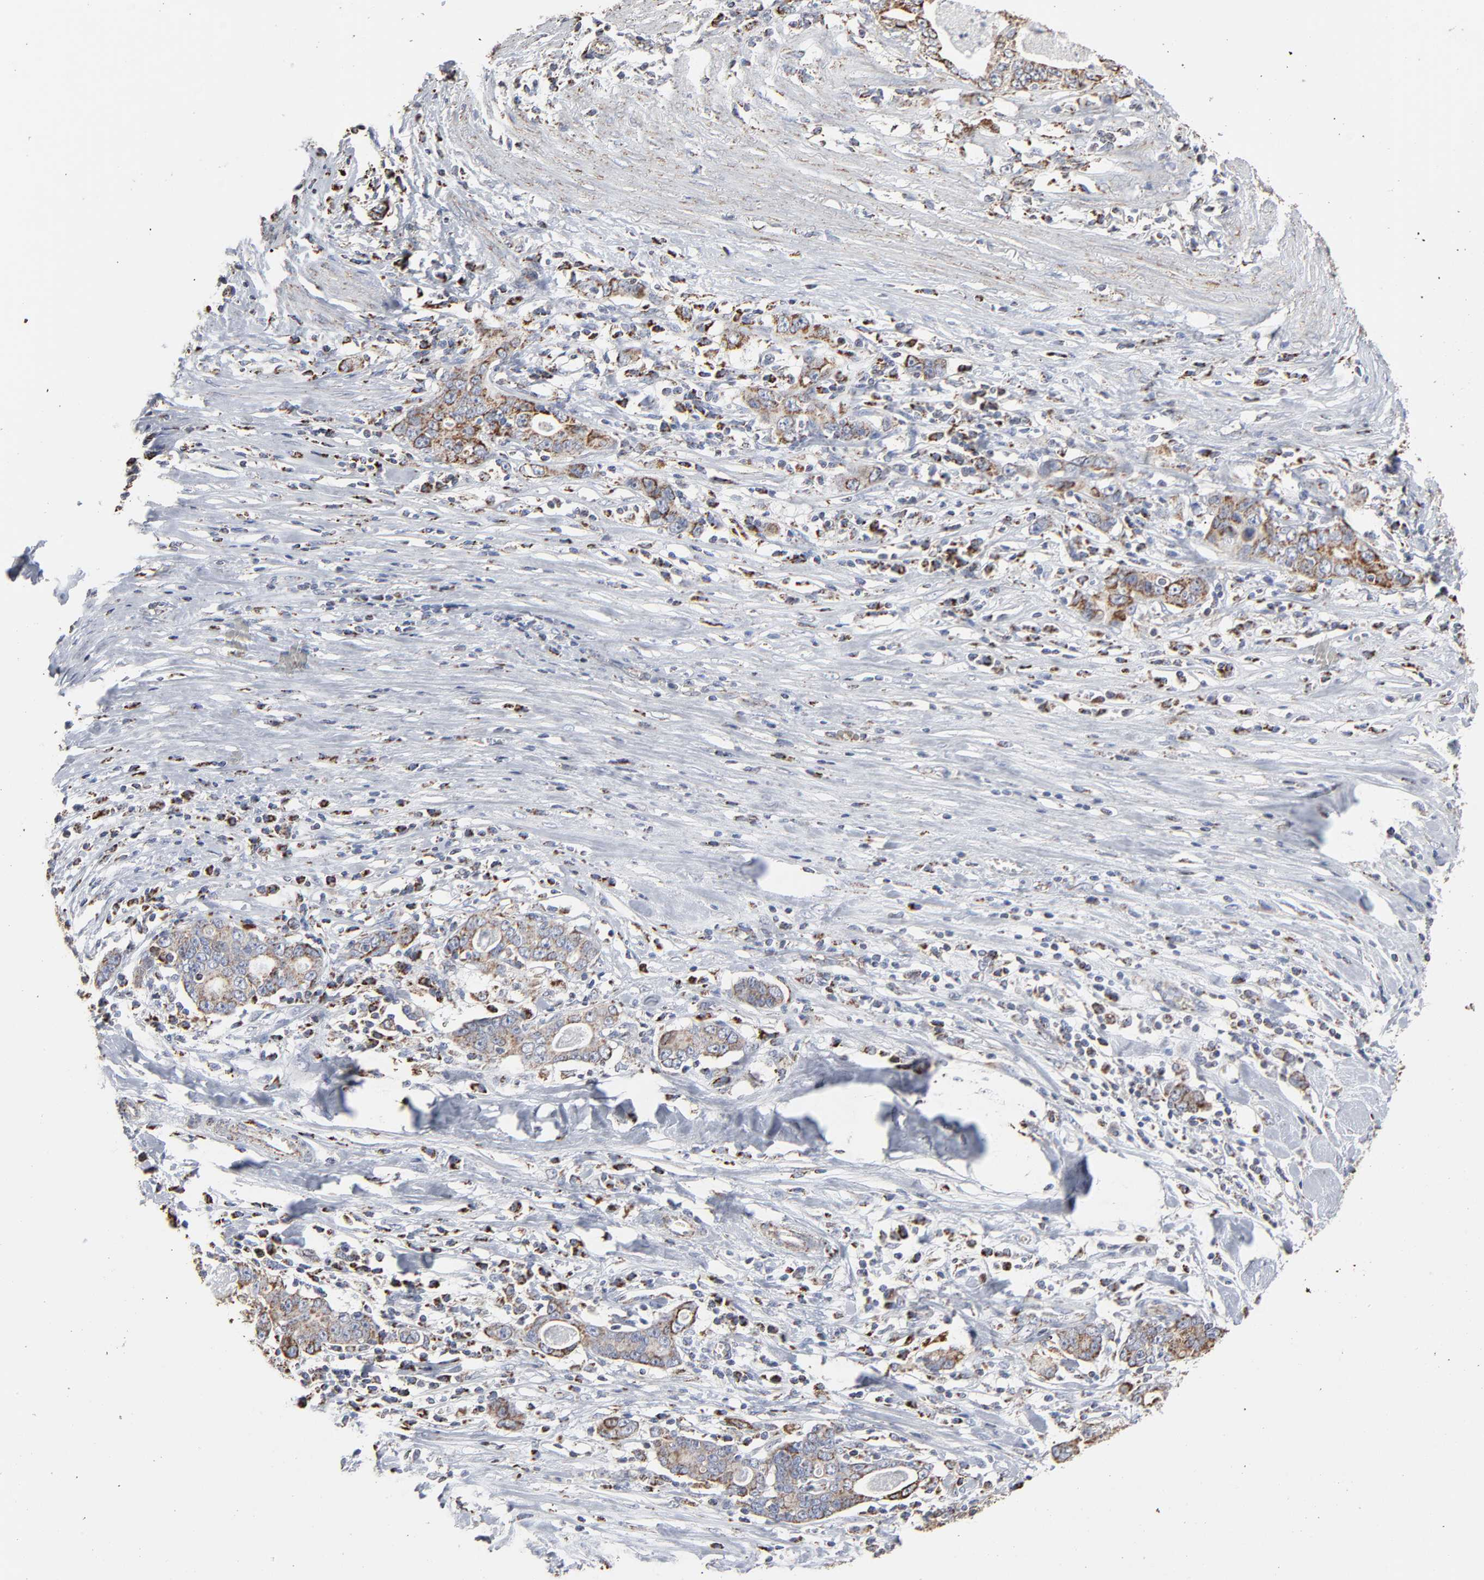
{"staining": {"intensity": "strong", "quantity": ">75%", "location": "cytoplasmic/membranous"}, "tissue": "stomach cancer", "cell_type": "Tumor cells", "image_type": "cancer", "snomed": [{"axis": "morphology", "description": "Adenocarcinoma, NOS"}, {"axis": "topography", "description": "Stomach, lower"}], "caption": "Stomach adenocarcinoma tissue demonstrates strong cytoplasmic/membranous expression in approximately >75% of tumor cells, visualized by immunohistochemistry. Immunohistochemistry stains the protein in brown and the nuclei are stained blue.", "gene": "UQCRC1", "patient": {"sex": "female", "age": 72}}